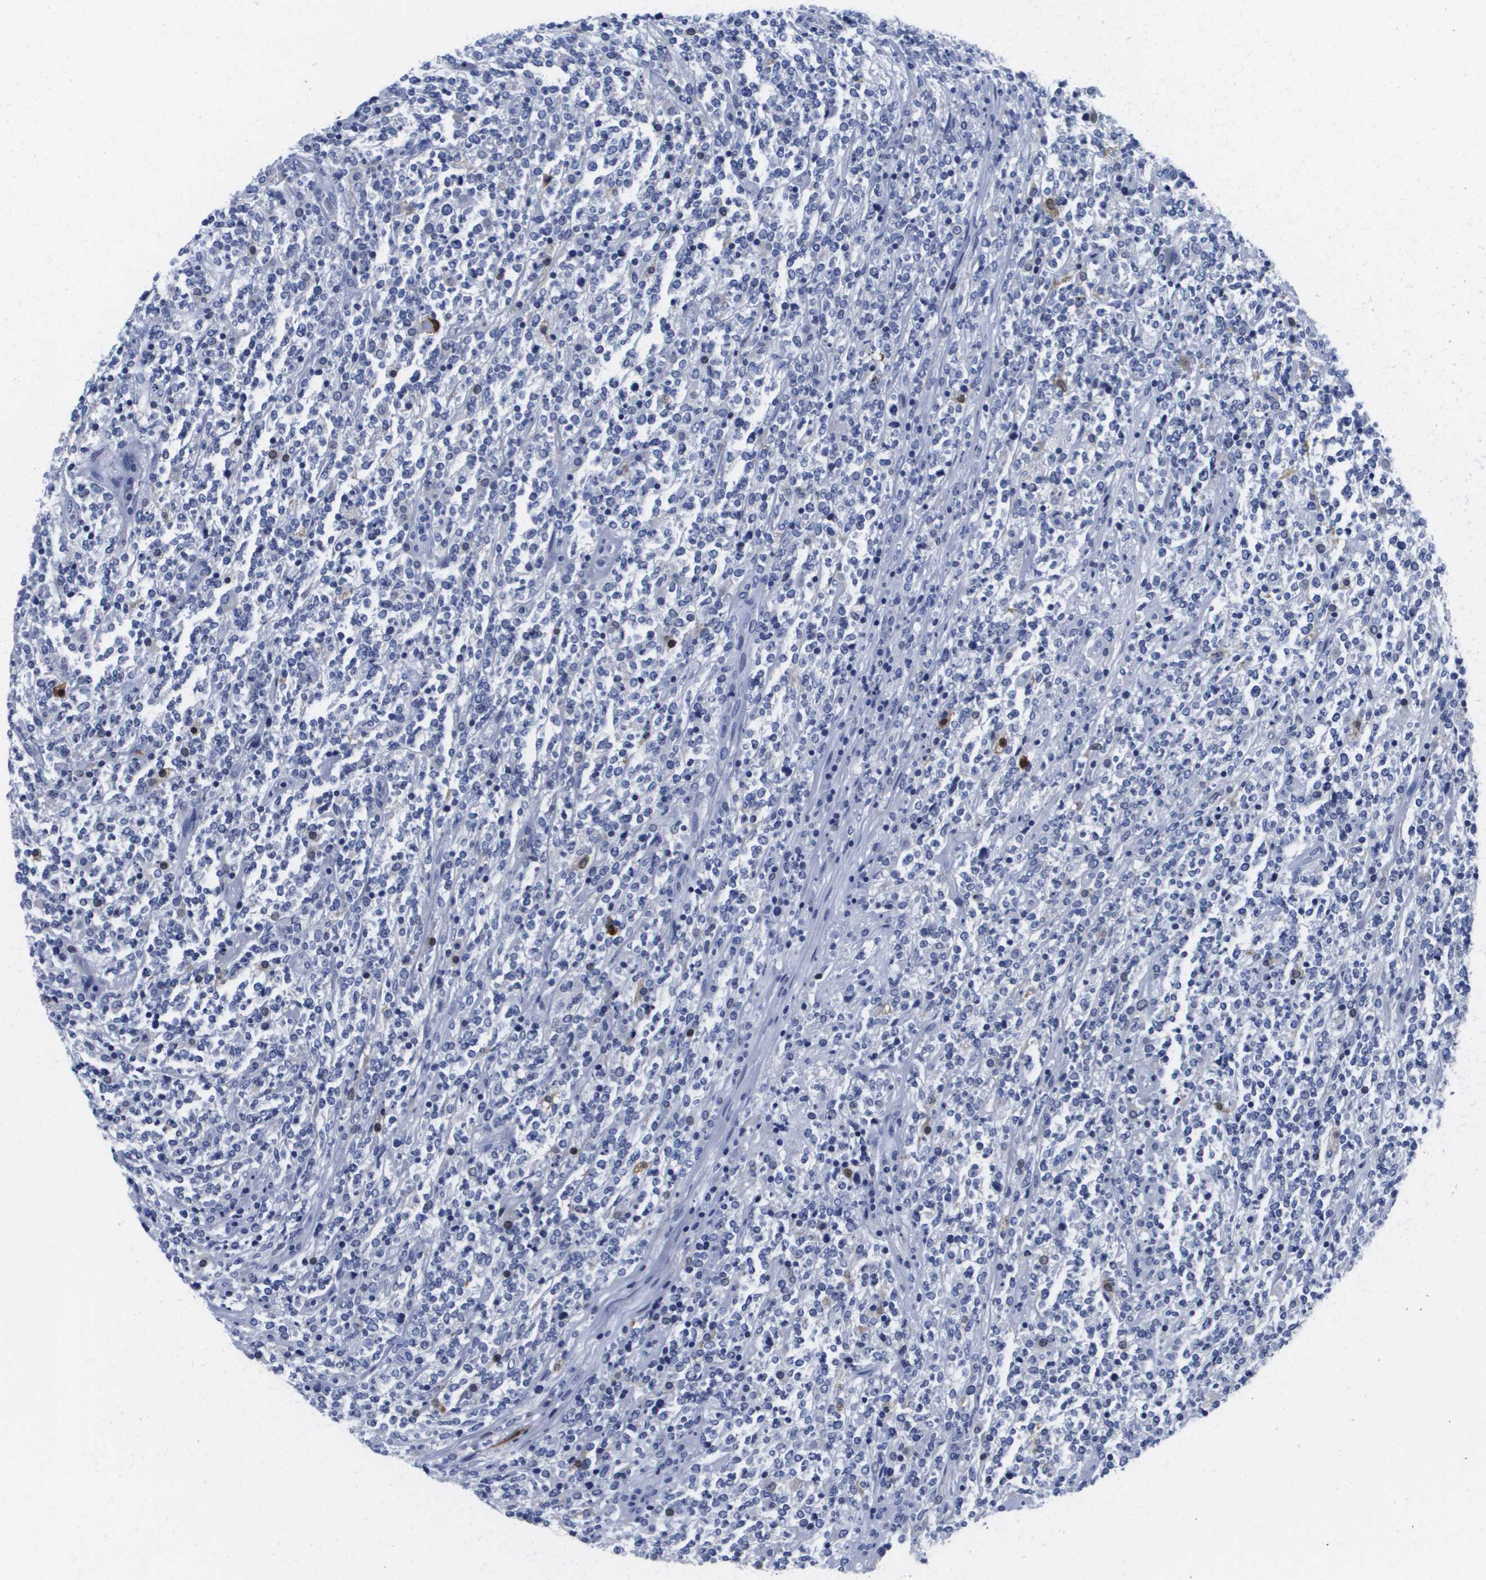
{"staining": {"intensity": "negative", "quantity": "none", "location": "none"}, "tissue": "lymphoma", "cell_type": "Tumor cells", "image_type": "cancer", "snomed": [{"axis": "morphology", "description": "Malignant lymphoma, non-Hodgkin's type, High grade"}, {"axis": "topography", "description": "Soft tissue"}], "caption": "IHC photomicrograph of neoplastic tissue: lymphoma stained with DAB reveals no significant protein positivity in tumor cells.", "gene": "HMOX1", "patient": {"sex": "male", "age": 18}}